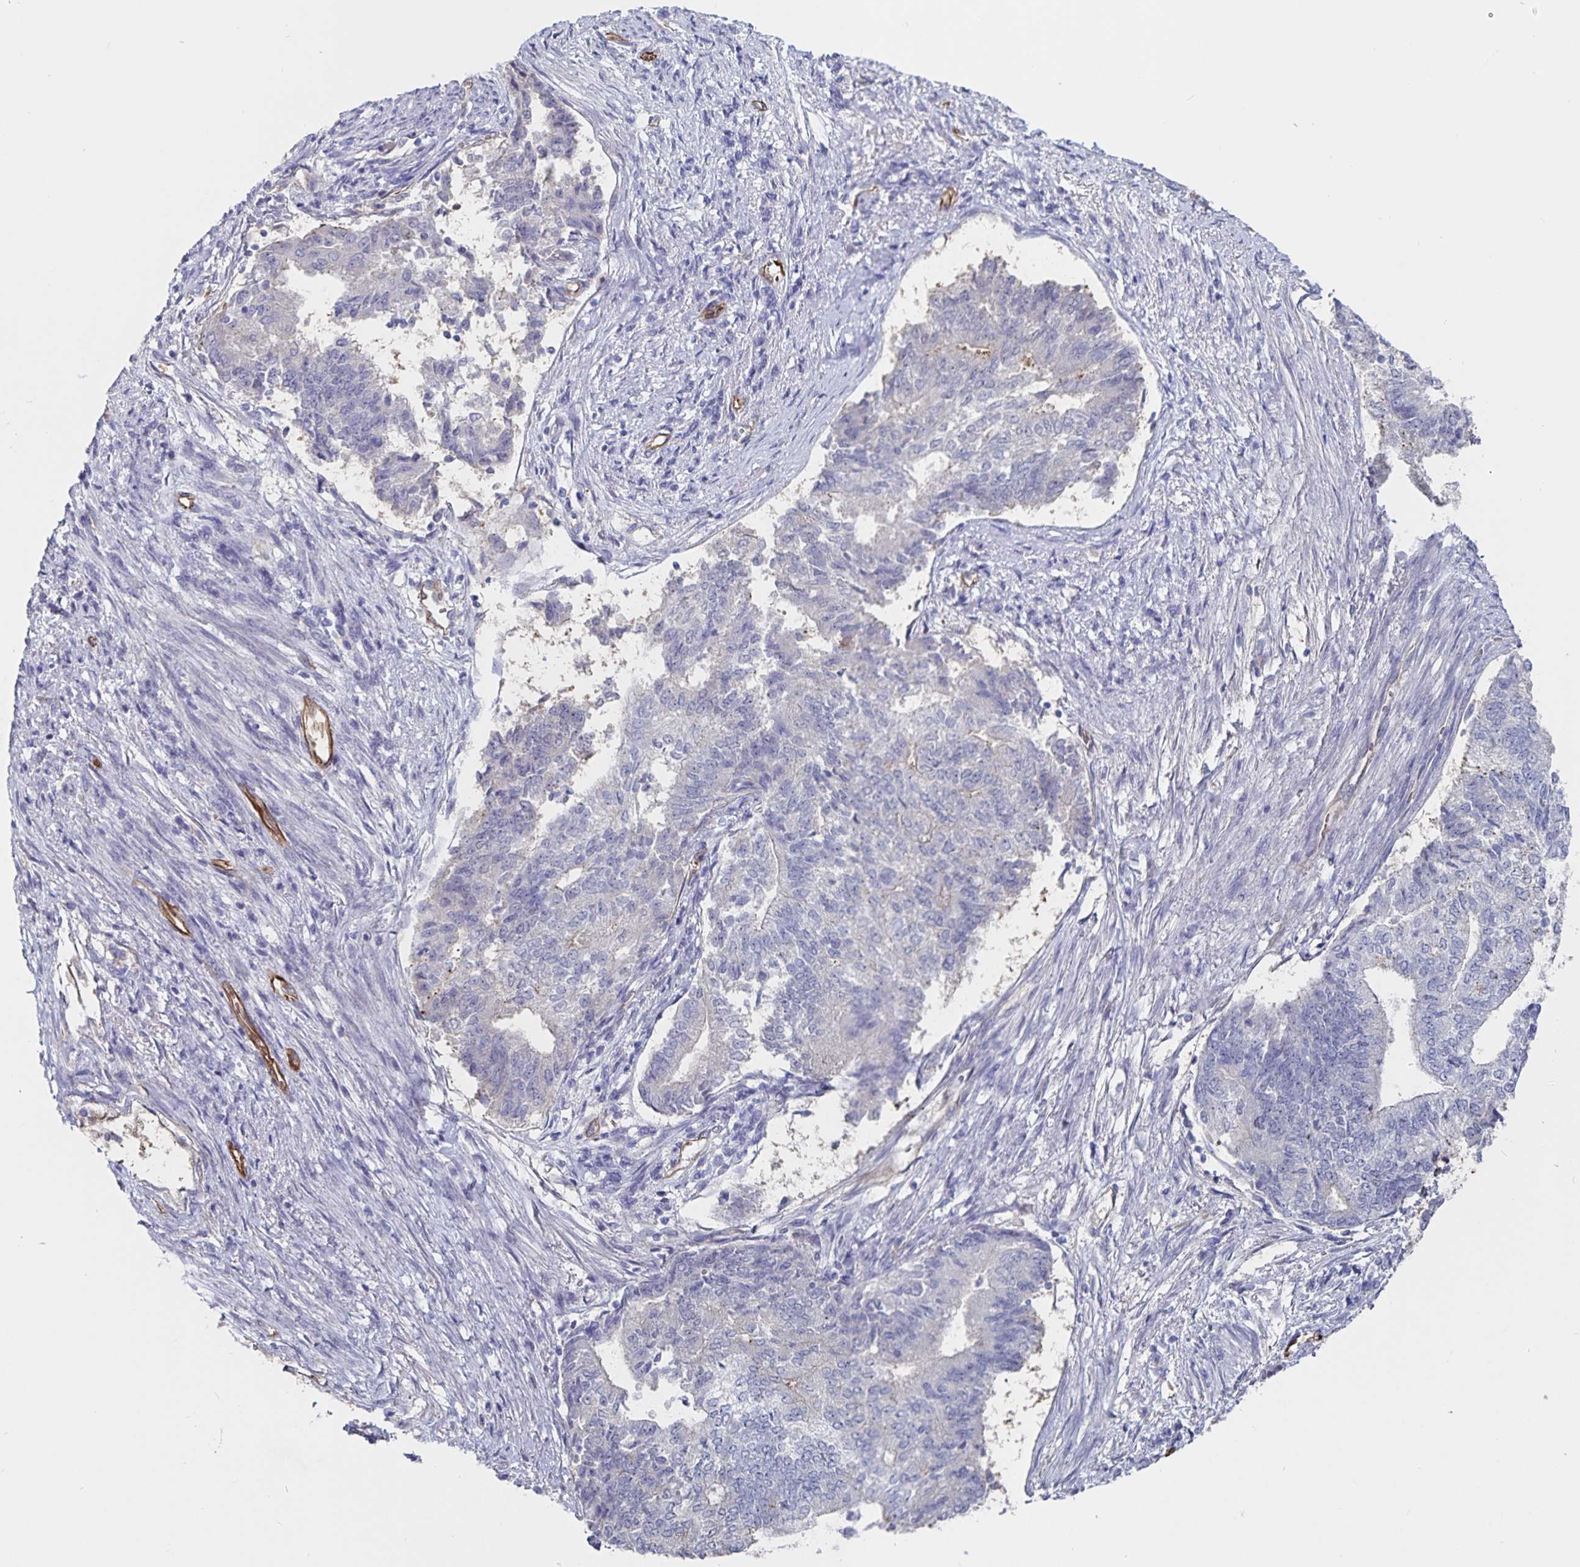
{"staining": {"intensity": "negative", "quantity": "none", "location": "none"}, "tissue": "endometrial cancer", "cell_type": "Tumor cells", "image_type": "cancer", "snomed": [{"axis": "morphology", "description": "Adenocarcinoma, NOS"}, {"axis": "topography", "description": "Endometrium"}], "caption": "Tumor cells show no significant protein positivity in endometrial cancer (adenocarcinoma).", "gene": "SSTR1", "patient": {"sex": "female", "age": 65}}